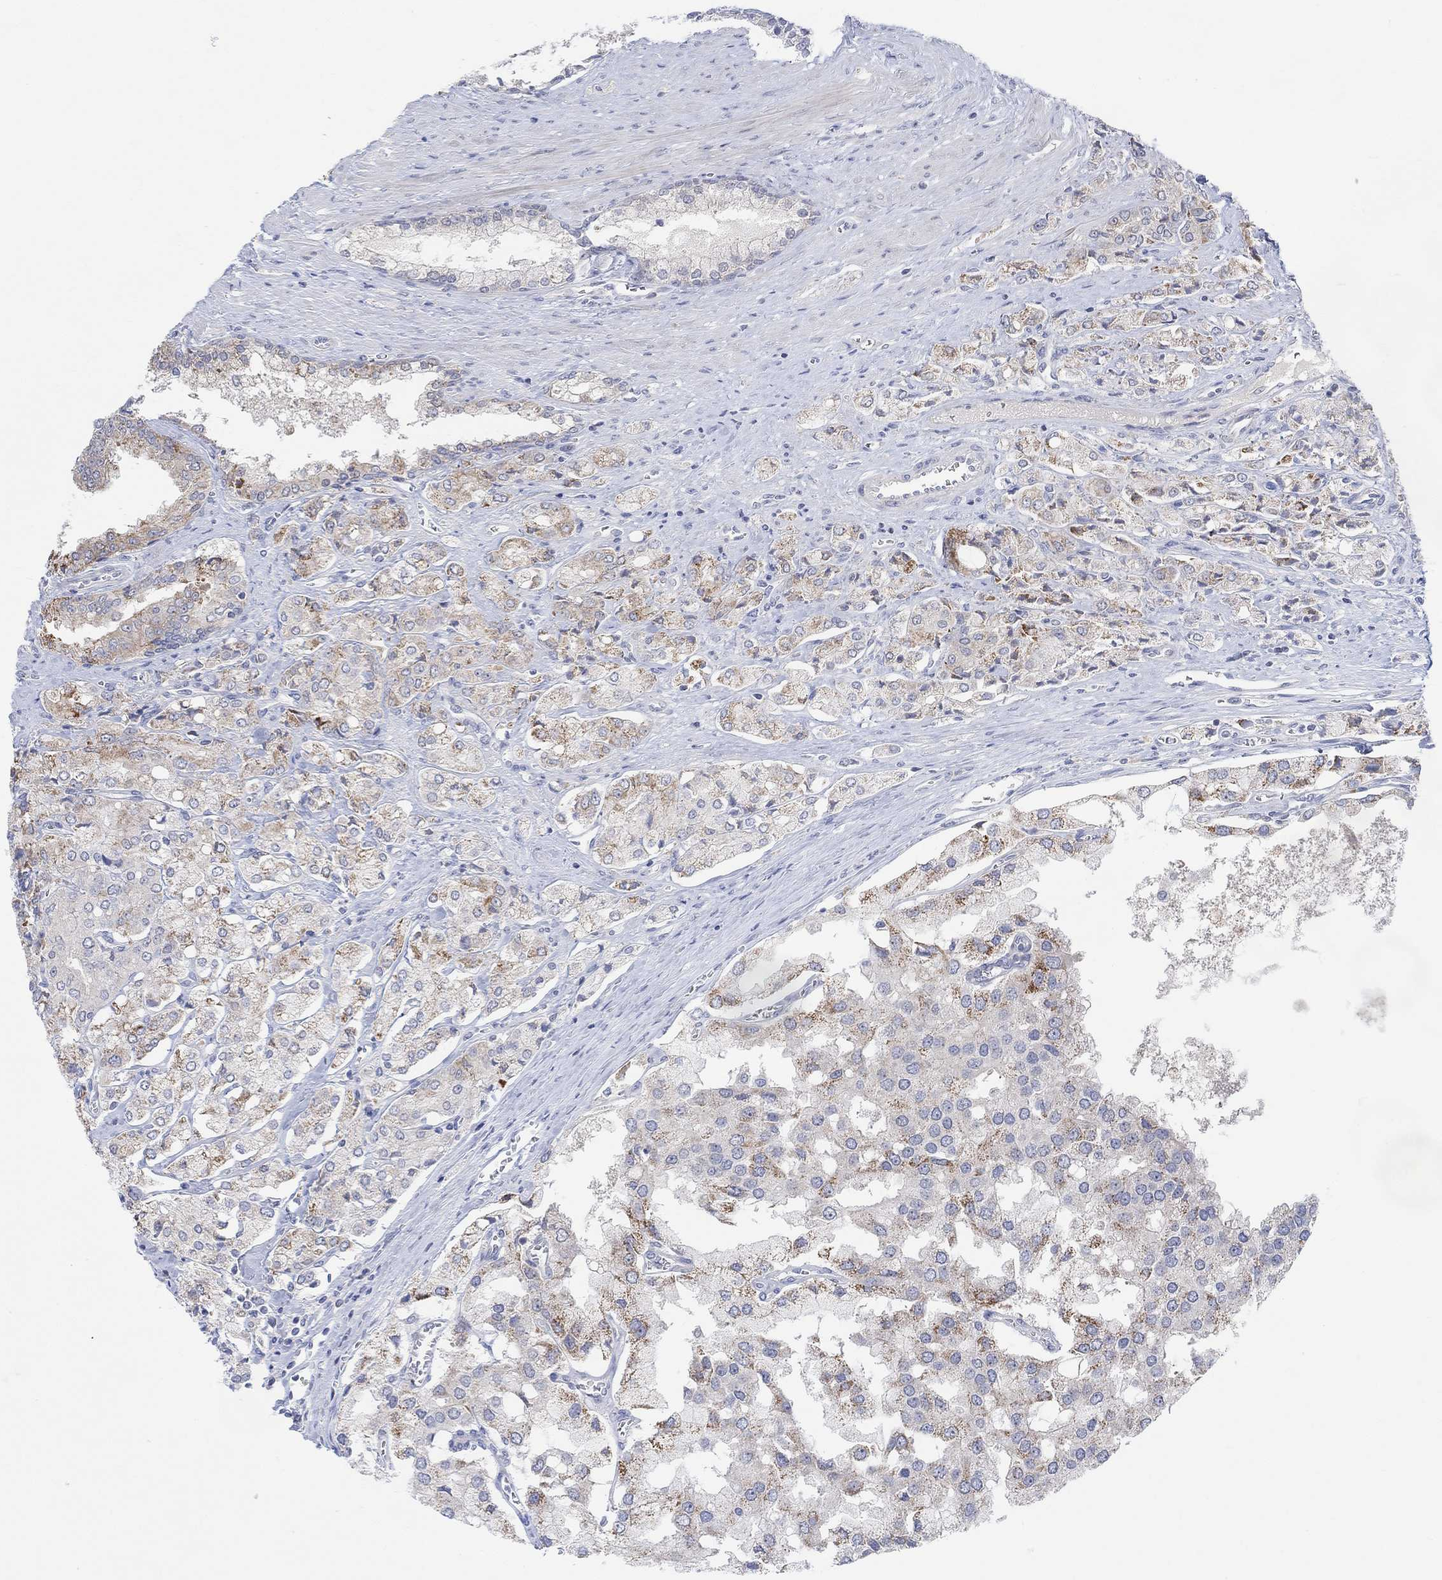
{"staining": {"intensity": "moderate", "quantity": "25%-75%", "location": "cytoplasmic/membranous"}, "tissue": "prostate cancer", "cell_type": "Tumor cells", "image_type": "cancer", "snomed": [{"axis": "morphology", "description": "Adenocarcinoma, NOS"}, {"axis": "topography", "description": "Prostate and seminal vesicle, NOS"}, {"axis": "topography", "description": "Prostate"}], "caption": "A brown stain shows moderate cytoplasmic/membranous expression of a protein in human prostate adenocarcinoma tumor cells. The staining was performed using DAB (3,3'-diaminobenzidine) to visualize the protein expression in brown, while the nuclei were stained in blue with hematoxylin (Magnification: 20x).", "gene": "CNTF", "patient": {"sex": "male", "age": 67}}